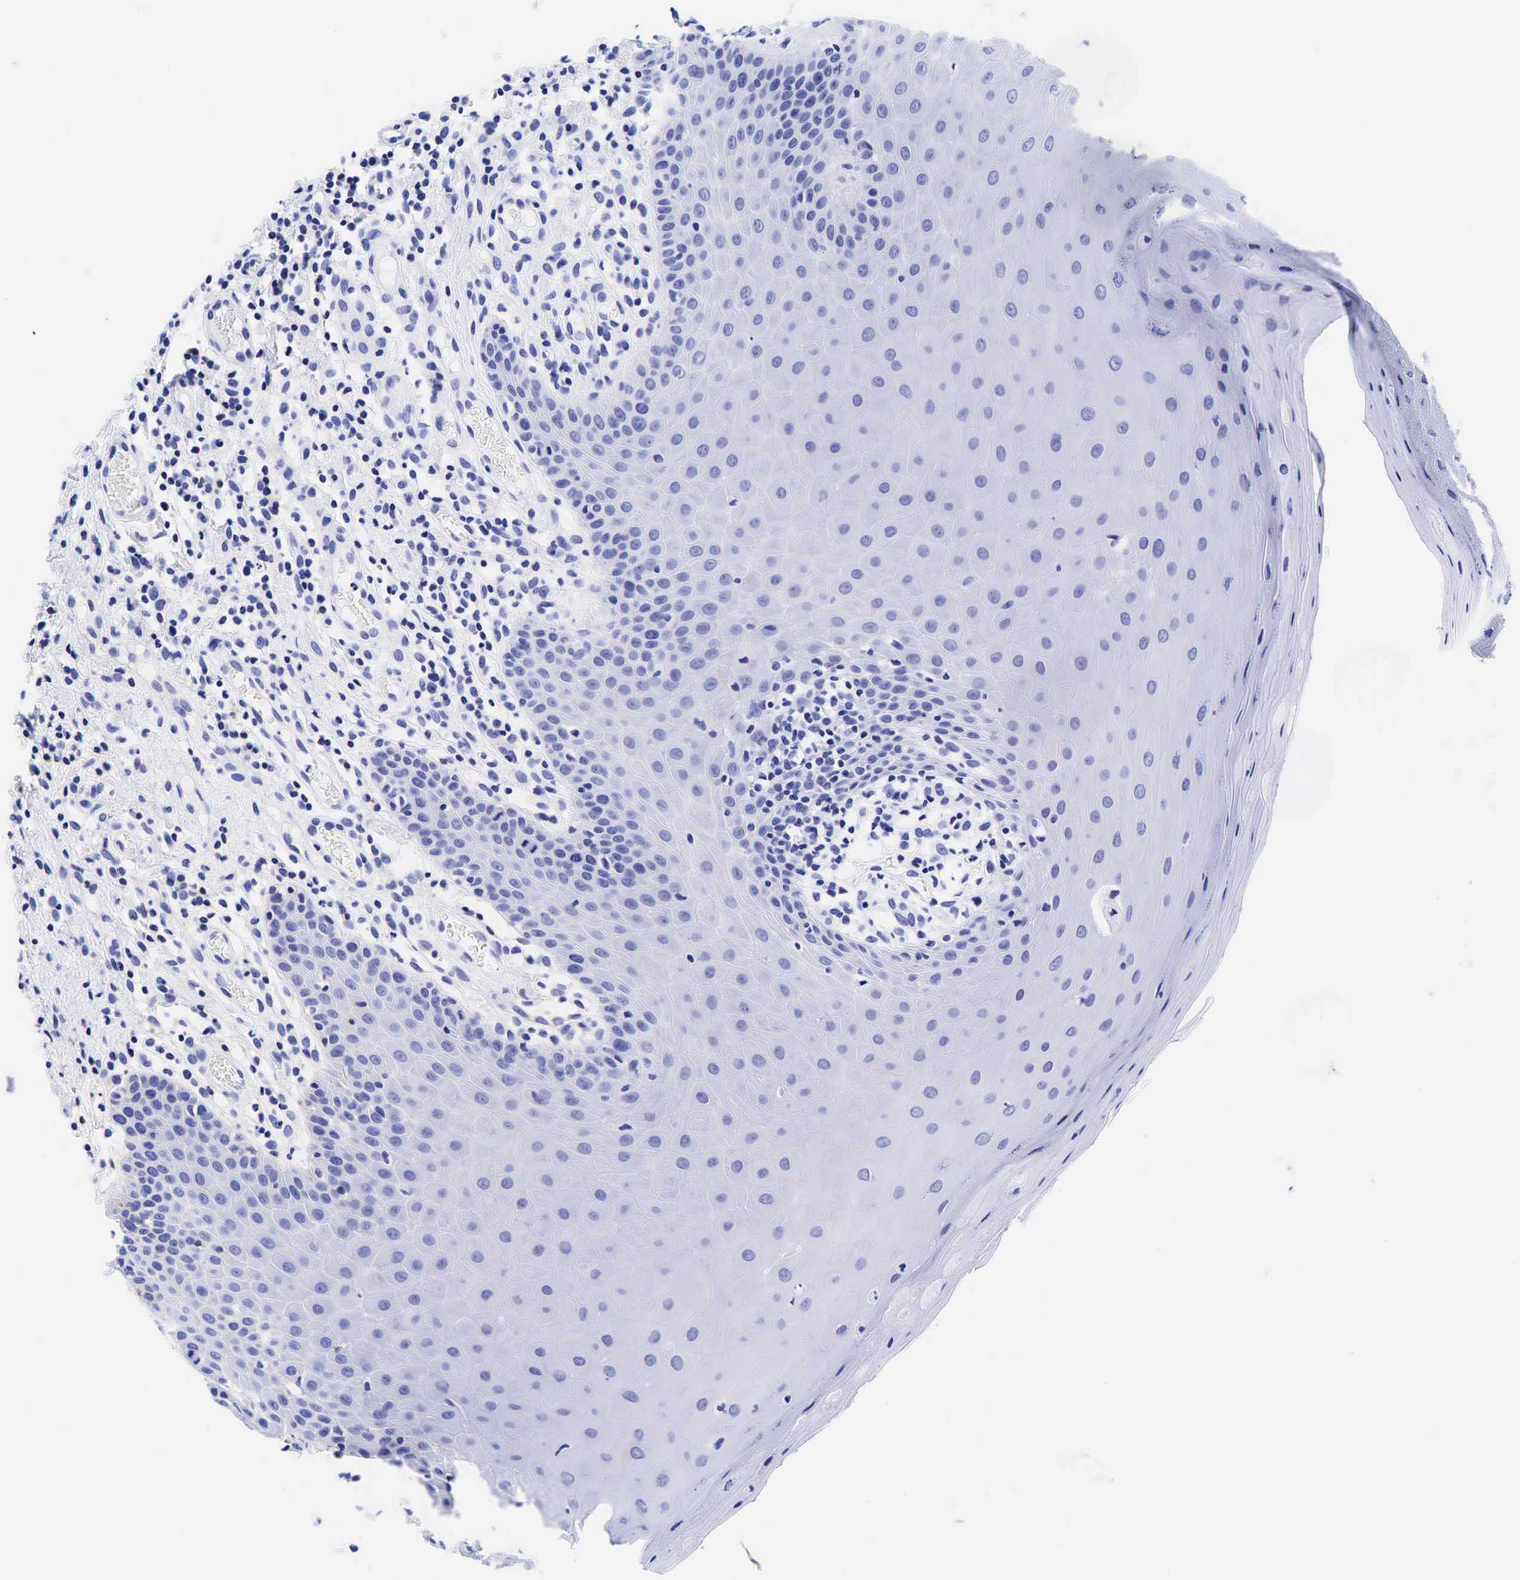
{"staining": {"intensity": "negative", "quantity": "none", "location": "none"}, "tissue": "oral mucosa", "cell_type": "Squamous epithelial cells", "image_type": "normal", "snomed": [{"axis": "morphology", "description": "Normal tissue, NOS"}, {"axis": "topography", "description": "Oral tissue"}], "caption": "Immunohistochemistry photomicrograph of normal oral mucosa: oral mucosa stained with DAB (3,3'-diaminobenzidine) shows no significant protein expression in squamous epithelial cells.", "gene": "CD99", "patient": {"sex": "female", "age": 56}}